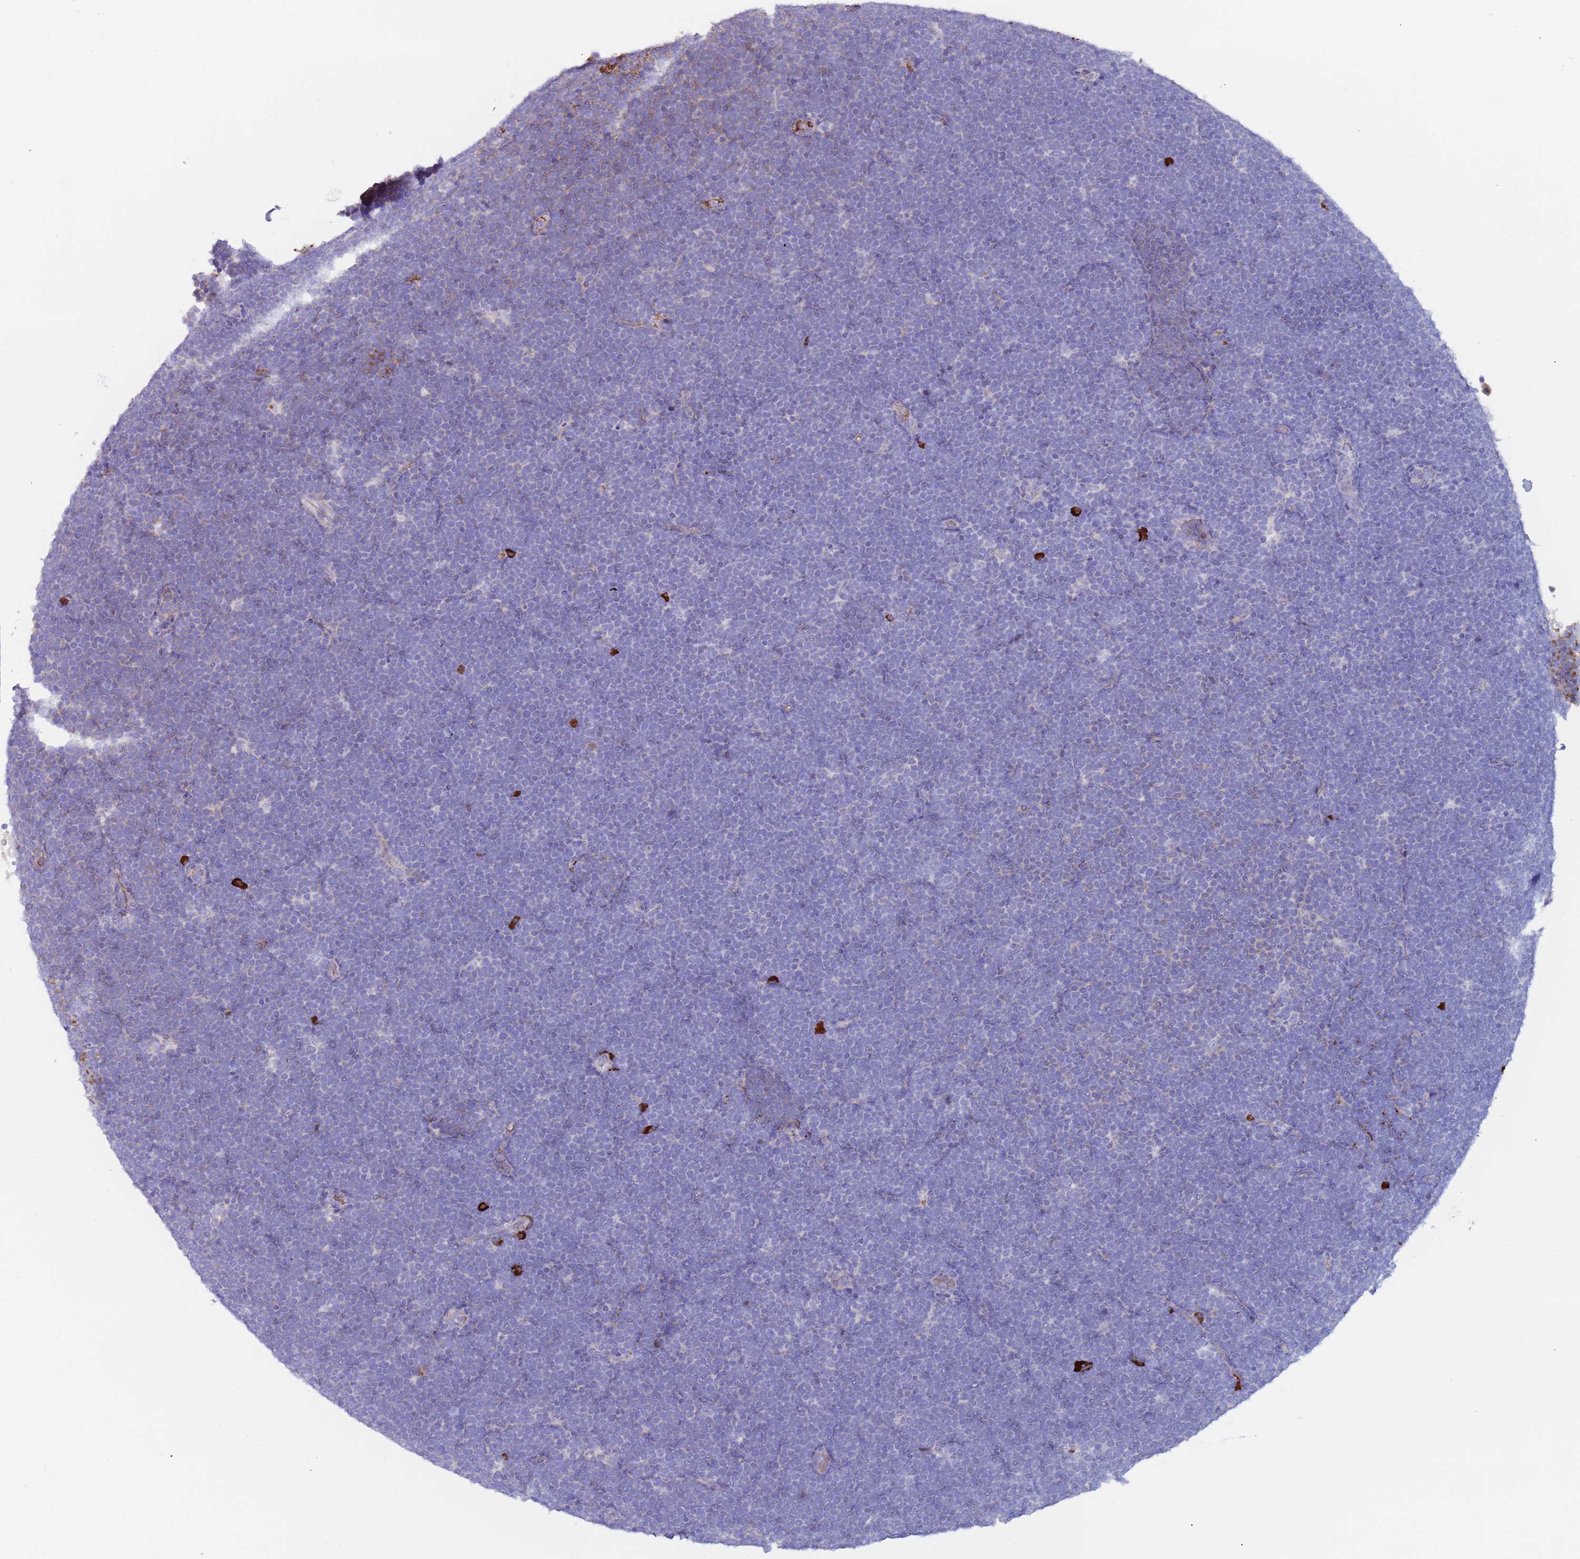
{"staining": {"intensity": "negative", "quantity": "none", "location": "none"}, "tissue": "lymphoma", "cell_type": "Tumor cells", "image_type": "cancer", "snomed": [{"axis": "morphology", "description": "Malignant lymphoma, non-Hodgkin's type, High grade"}, {"axis": "topography", "description": "Lymph node"}], "caption": "Immunohistochemistry photomicrograph of neoplastic tissue: human high-grade malignant lymphoma, non-Hodgkin's type stained with DAB (3,3'-diaminobenzidine) displays no significant protein staining in tumor cells. Brightfield microscopy of immunohistochemistry stained with DAB (3,3'-diaminobenzidine) (brown) and hematoxylin (blue), captured at high magnification.", "gene": "CYSLTR2", "patient": {"sex": "male", "age": 13}}